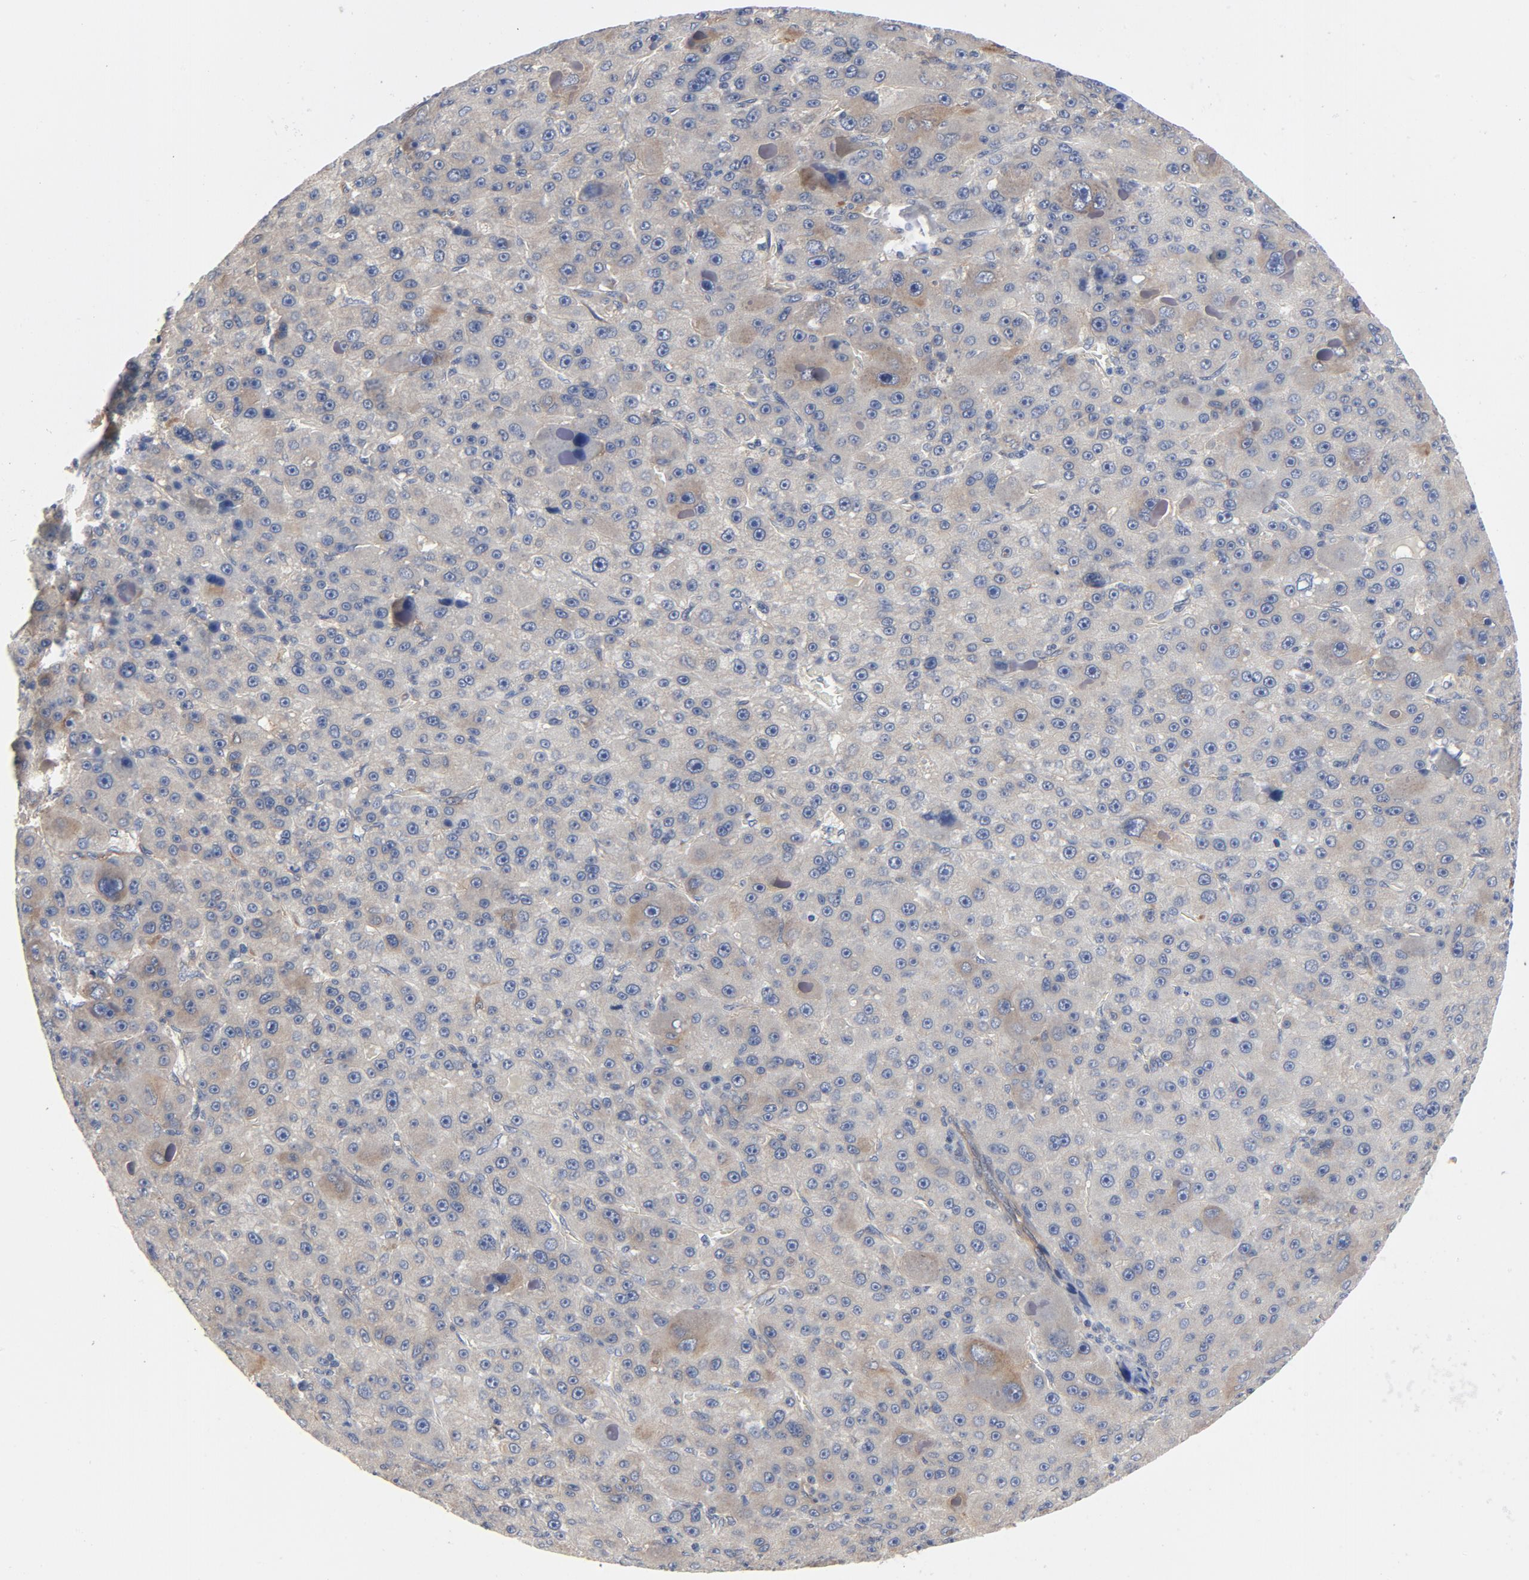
{"staining": {"intensity": "moderate", "quantity": "25%-75%", "location": "cytoplasmic/membranous"}, "tissue": "liver cancer", "cell_type": "Tumor cells", "image_type": "cancer", "snomed": [{"axis": "morphology", "description": "Carcinoma, Hepatocellular, NOS"}, {"axis": "topography", "description": "Liver"}], "caption": "An image of liver cancer stained for a protein demonstrates moderate cytoplasmic/membranous brown staining in tumor cells.", "gene": "DYNLT3", "patient": {"sex": "male", "age": 76}}